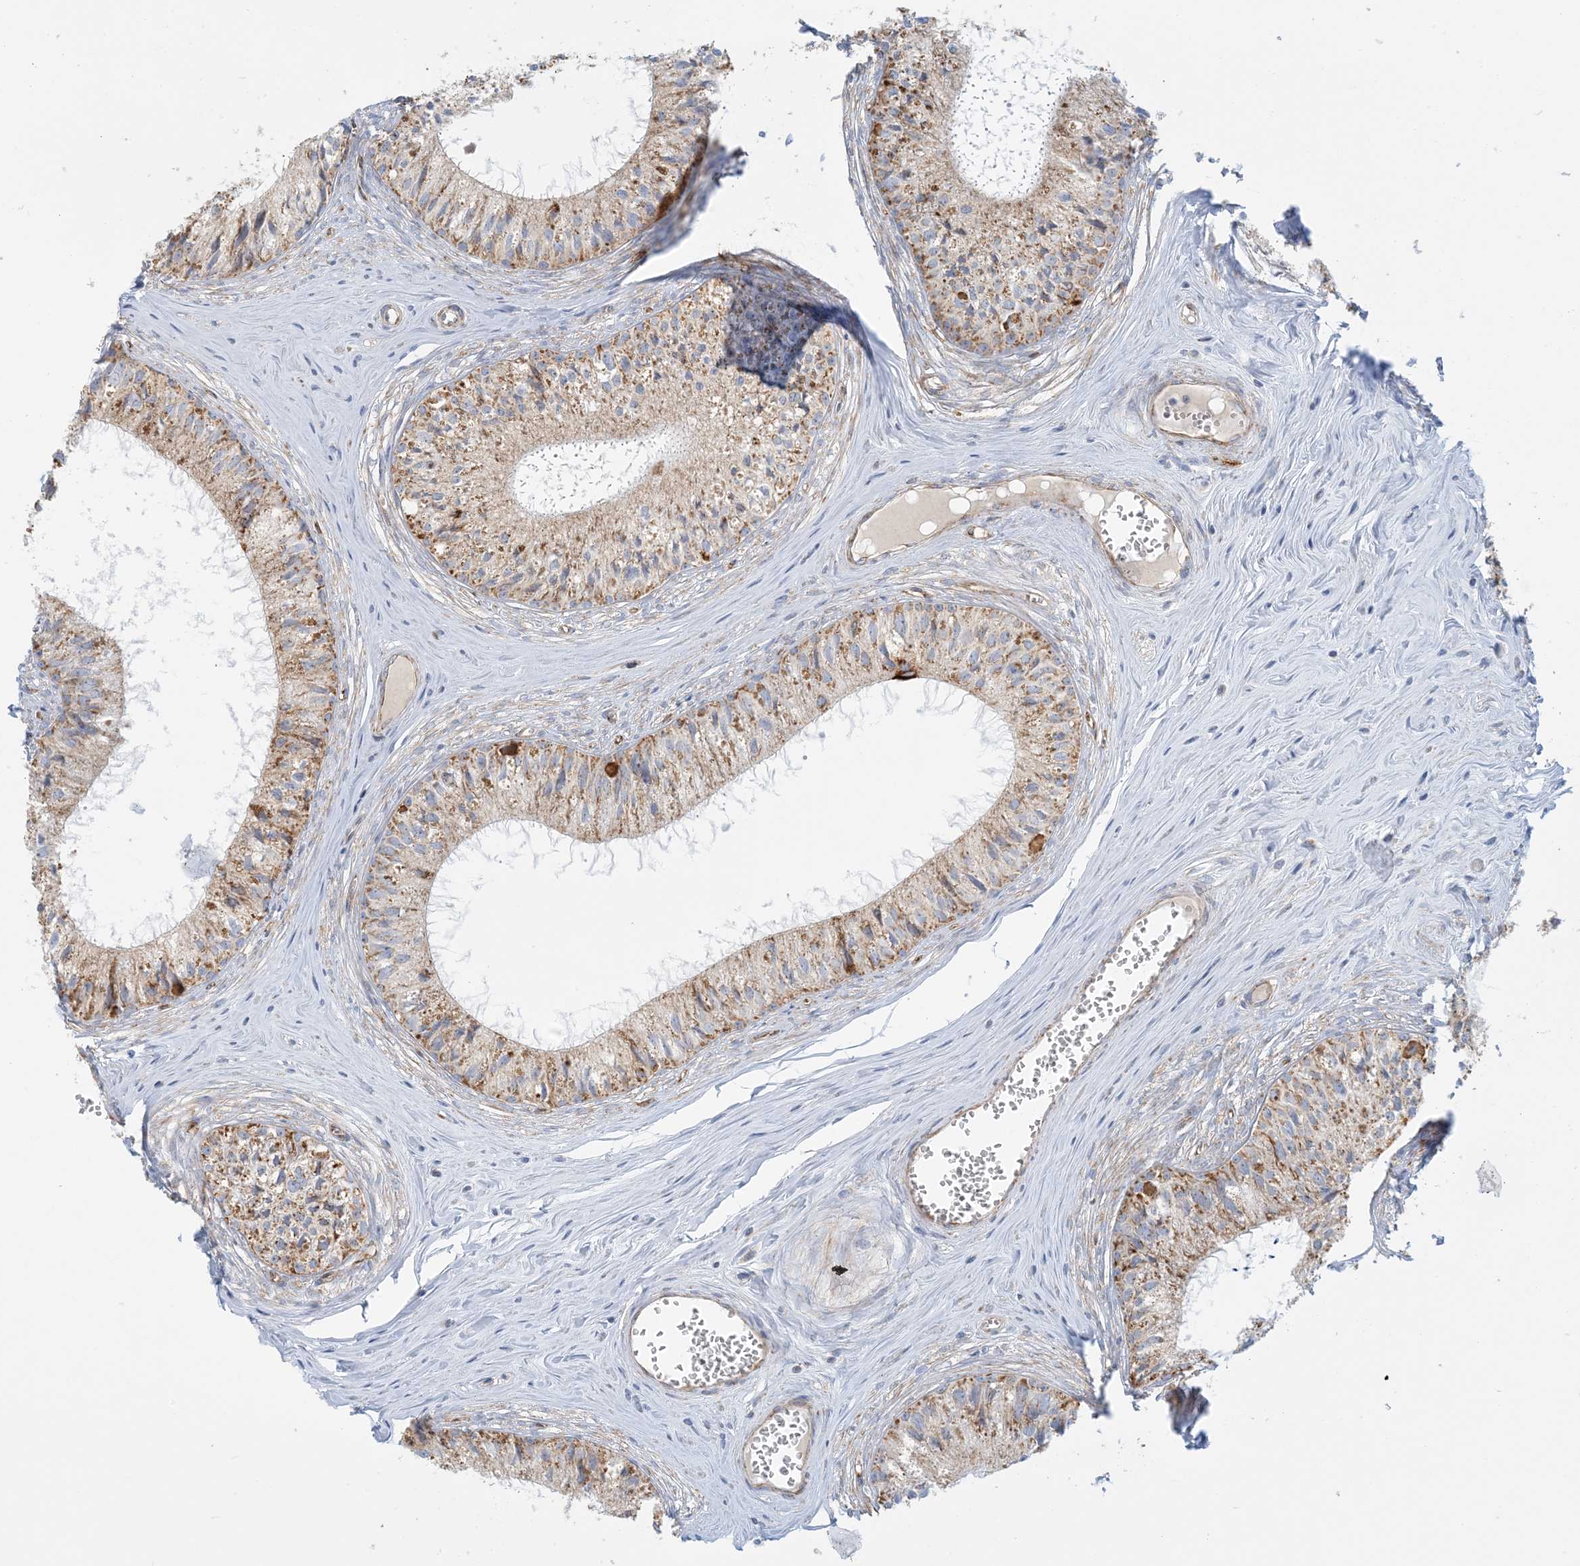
{"staining": {"intensity": "strong", "quantity": "25%-75%", "location": "cytoplasmic/membranous"}, "tissue": "epididymis", "cell_type": "Glandular cells", "image_type": "normal", "snomed": [{"axis": "morphology", "description": "Normal tissue, NOS"}, {"axis": "topography", "description": "Epididymis"}], "caption": "Immunohistochemical staining of unremarkable human epididymis shows 25%-75% levels of strong cytoplasmic/membranous protein staining in about 25%-75% of glandular cells.", "gene": "COA3", "patient": {"sex": "male", "age": 36}}